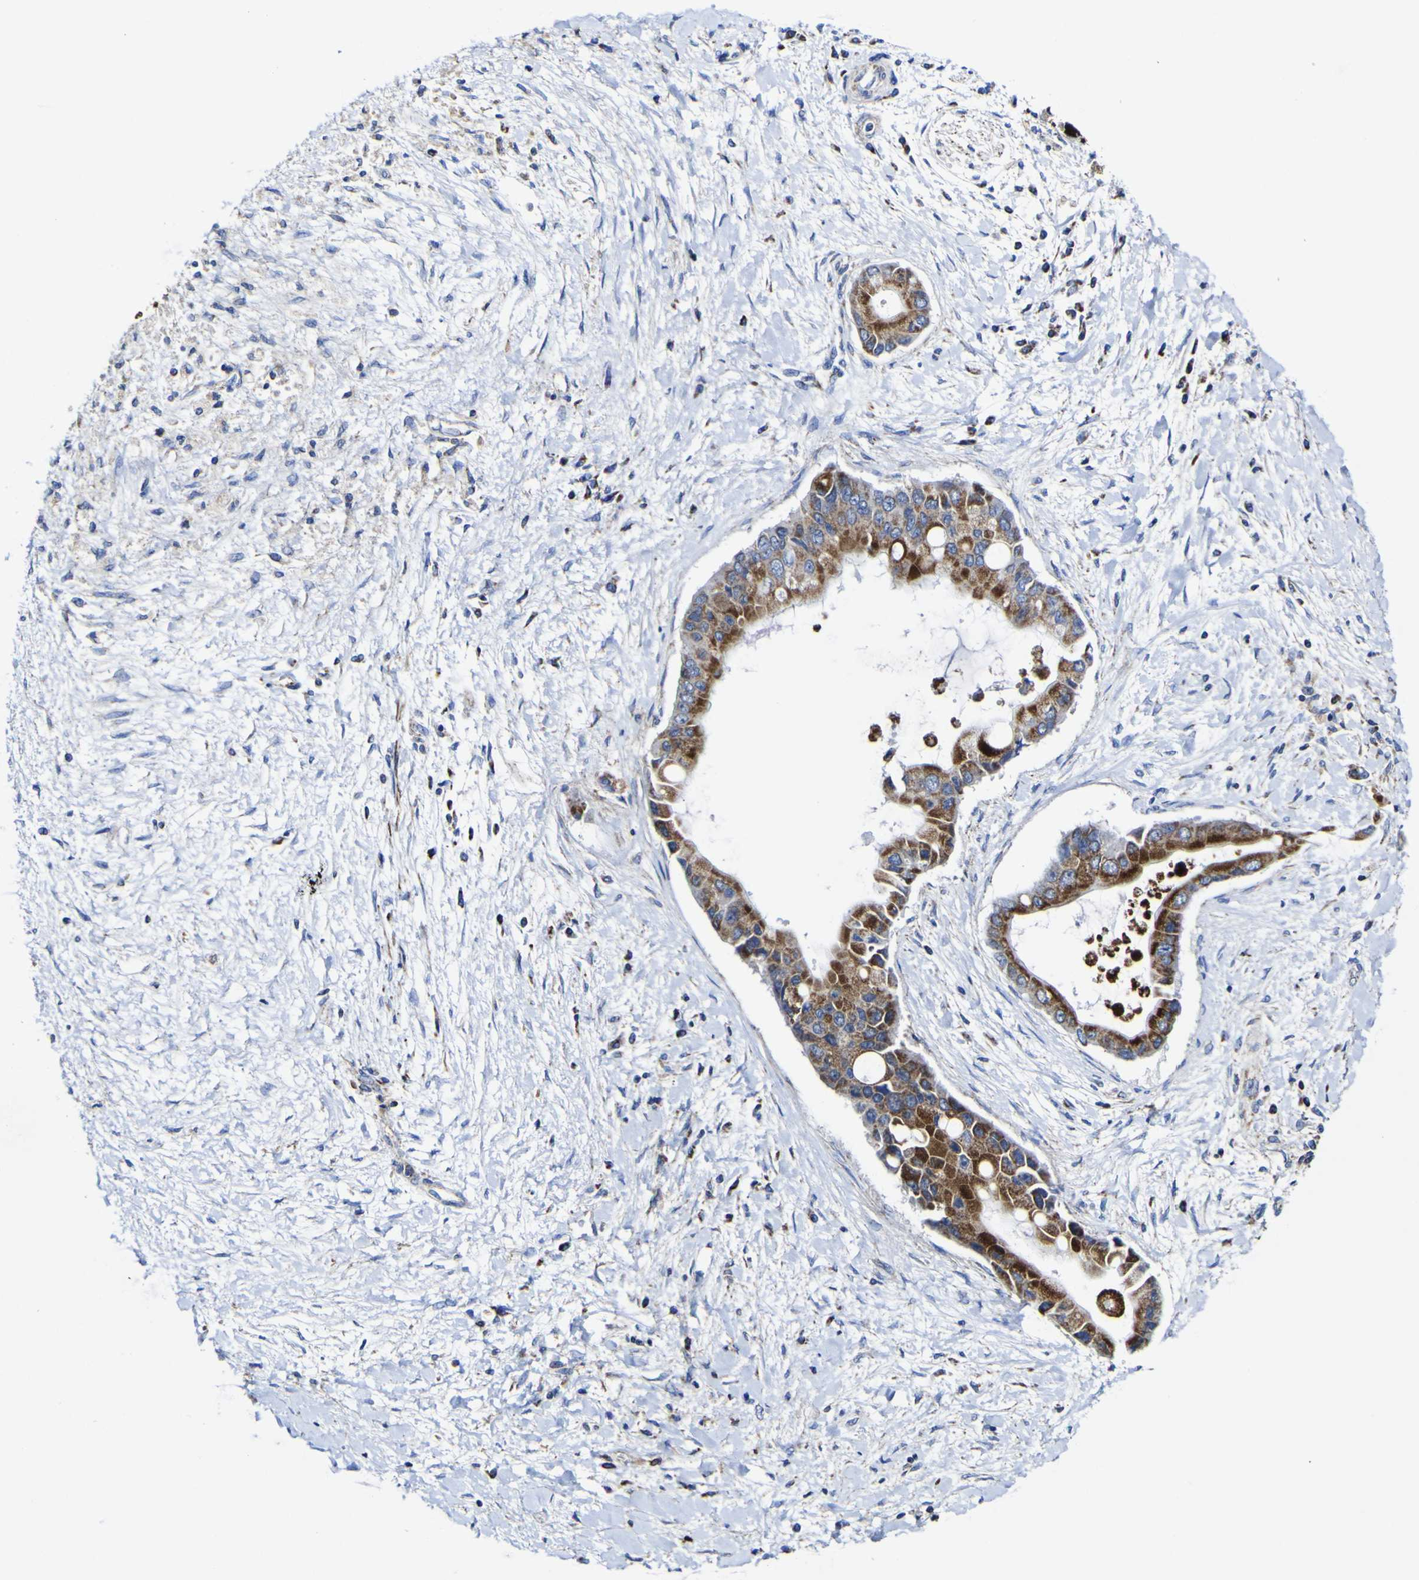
{"staining": {"intensity": "strong", "quantity": ">75%", "location": "cytoplasmic/membranous"}, "tissue": "liver cancer", "cell_type": "Tumor cells", "image_type": "cancer", "snomed": [{"axis": "morphology", "description": "Cholangiocarcinoma"}, {"axis": "topography", "description": "Liver"}], "caption": "This photomicrograph shows immunohistochemistry staining of liver cancer, with high strong cytoplasmic/membranous positivity in approximately >75% of tumor cells.", "gene": "CCDC90B", "patient": {"sex": "male", "age": 50}}